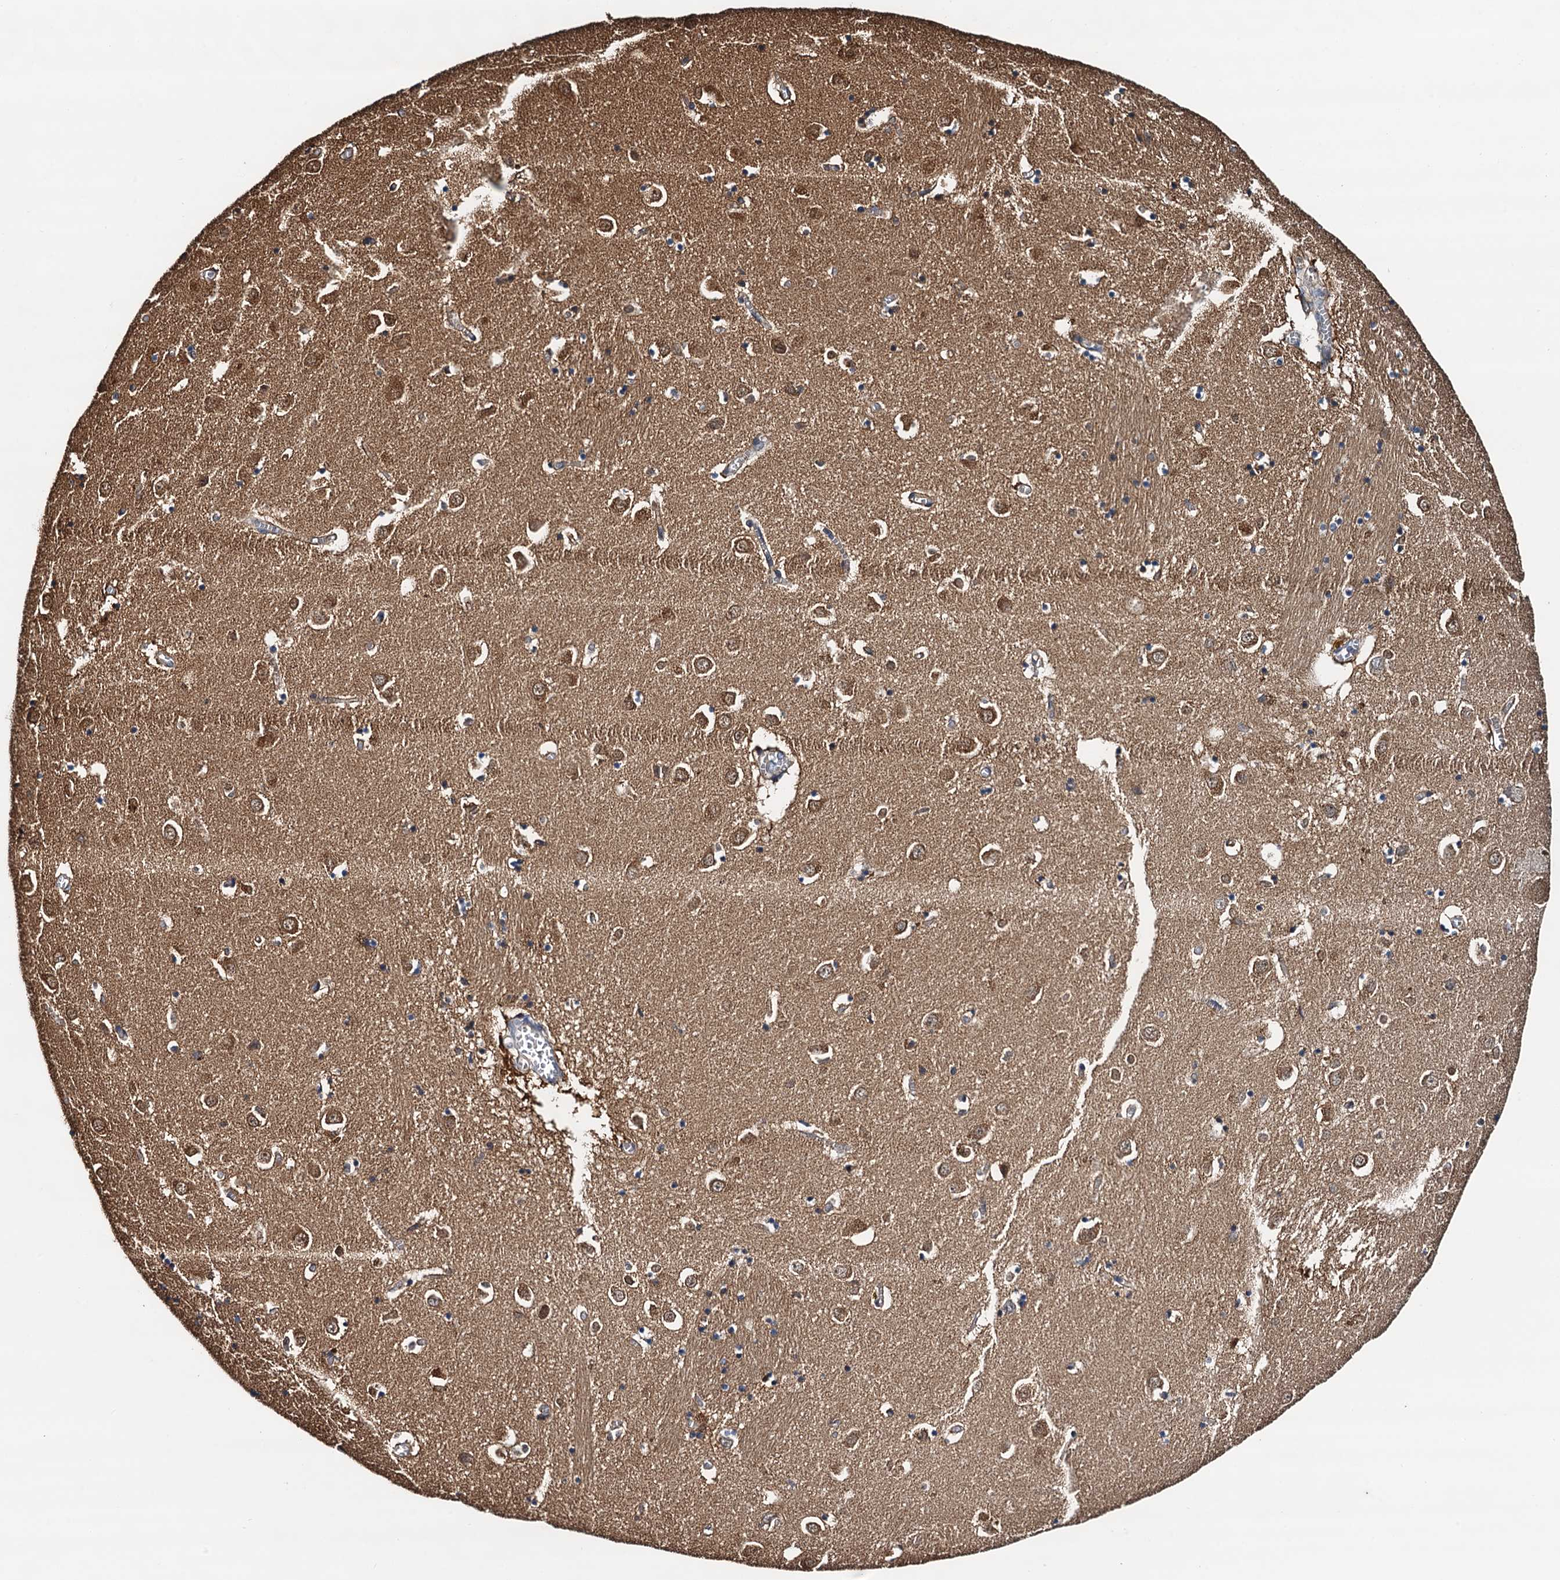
{"staining": {"intensity": "weak", "quantity": "<25%", "location": "cytoplasmic/membranous"}, "tissue": "caudate", "cell_type": "Glial cells", "image_type": "normal", "snomed": [{"axis": "morphology", "description": "Normal tissue, NOS"}, {"axis": "topography", "description": "Lateral ventricle wall"}], "caption": "Immunohistochemical staining of normal human caudate shows no significant staining in glial cells.", "gene": "USP6NL", "patient": {"sex": "male", "age": 70}}